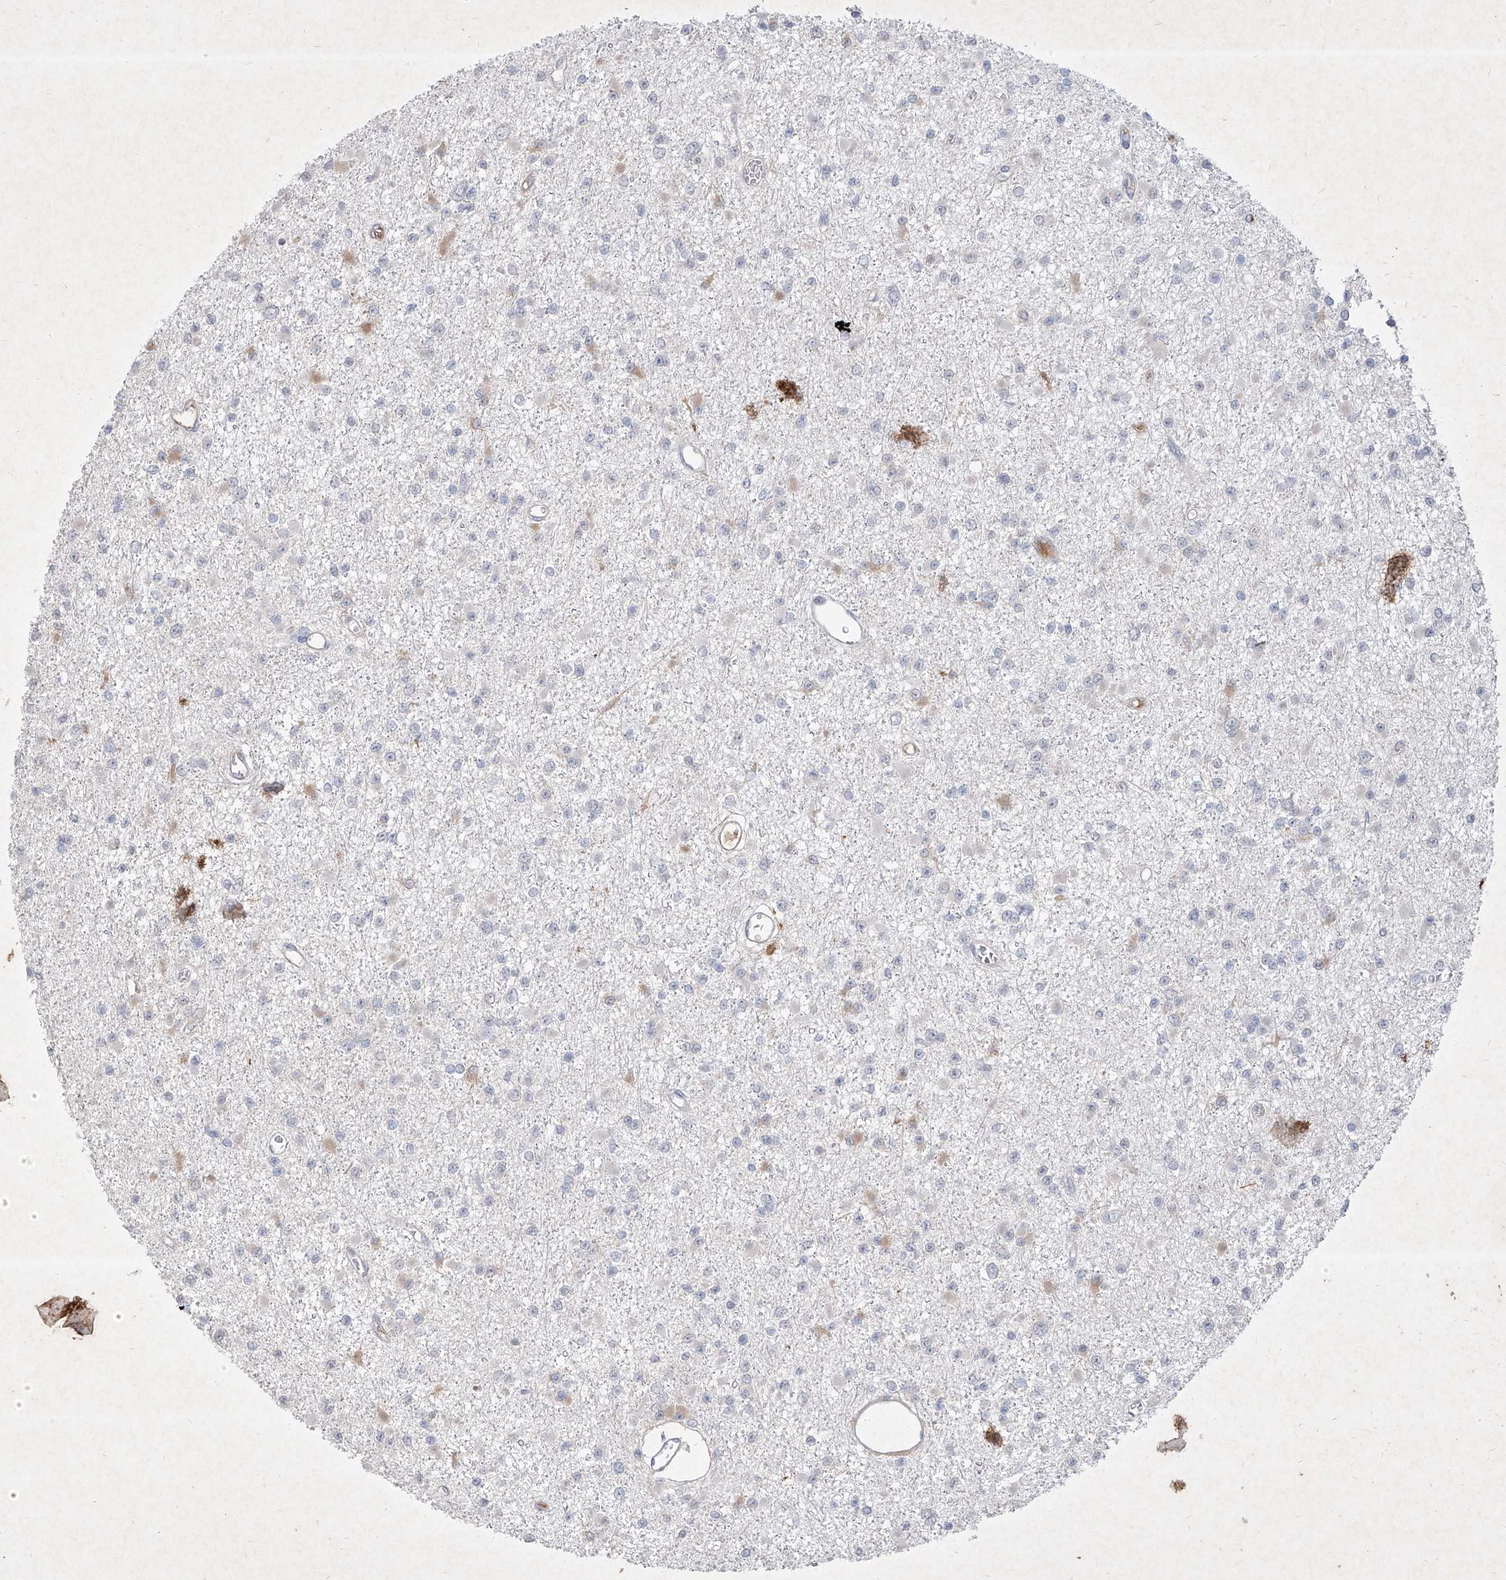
{"staining": {"intensity": "negative", "quantity": "none", "location": "none"}, "tissue": "glioma", "cell_type": "Tumor cells", "image_type": "cancer", "snomed": [{"axis": "morphology", "description": "Glioma, malignant, Low grade"}, {"axis": "topography", "description": "Brain"}], "caption": "A histopathology image of glioma stained for a protein displays no brown staining in tumor cells.", "gene": "C4A", "patient": {"sex": "female", "age": 22}}